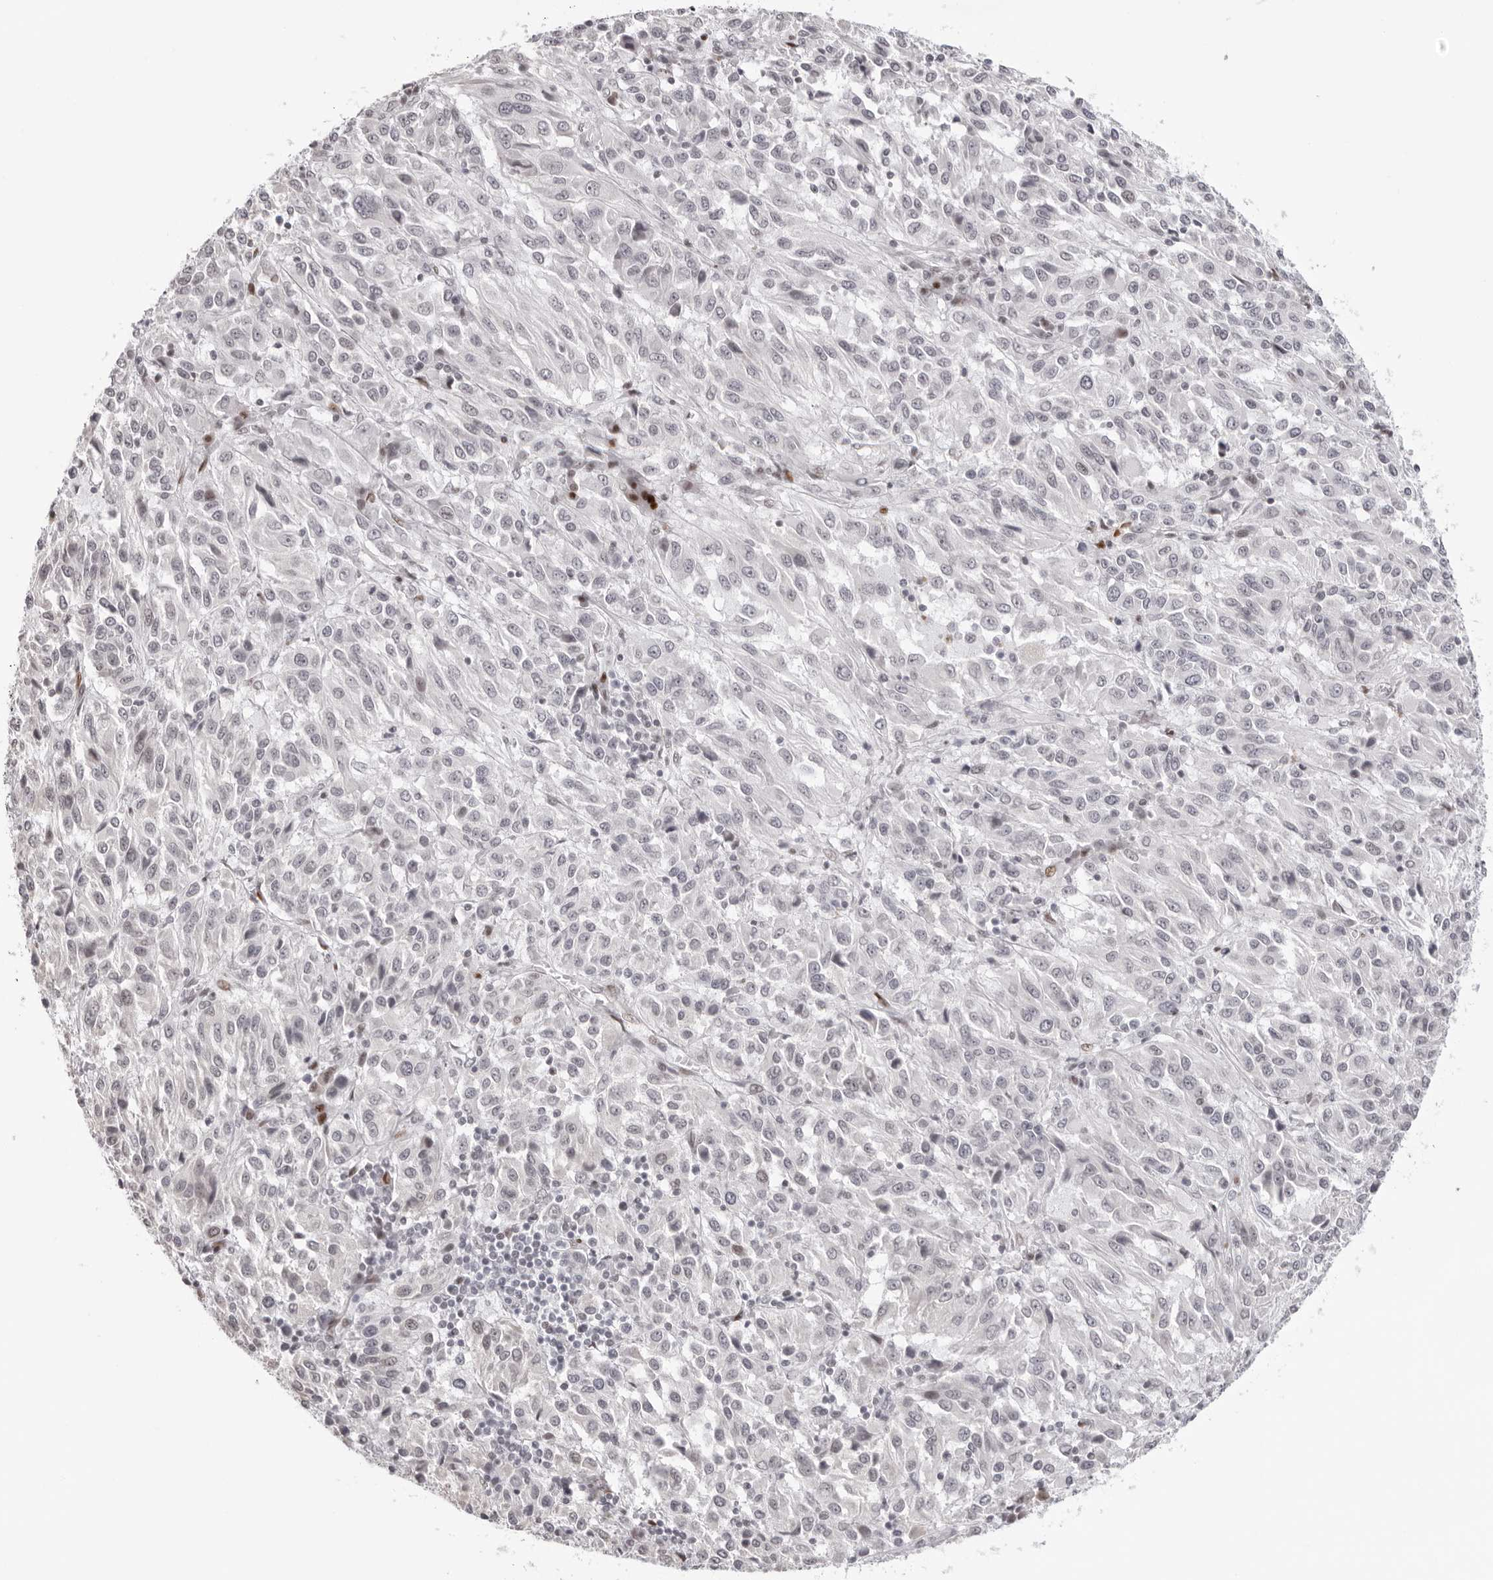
{"staining": {"intensity": "negative", "quantity": "none", "location": "none"}, "tissue": "melanoma", "cell_type": "Tumor cells", "image_type": "cancer", "snomed": [{"axis": "morphology", "description": "Malignant melanoma, Metastatic site"}, {"axis": "topography", "description": "Lung"}], "caption": "This is a photomicrograph of immunohistochemistry staining of malignant melanoma (metastatic site), which shows no expression in tumor cells.", "gene": "NTPCR", "patient": {"sex": "male", "age": 64}}